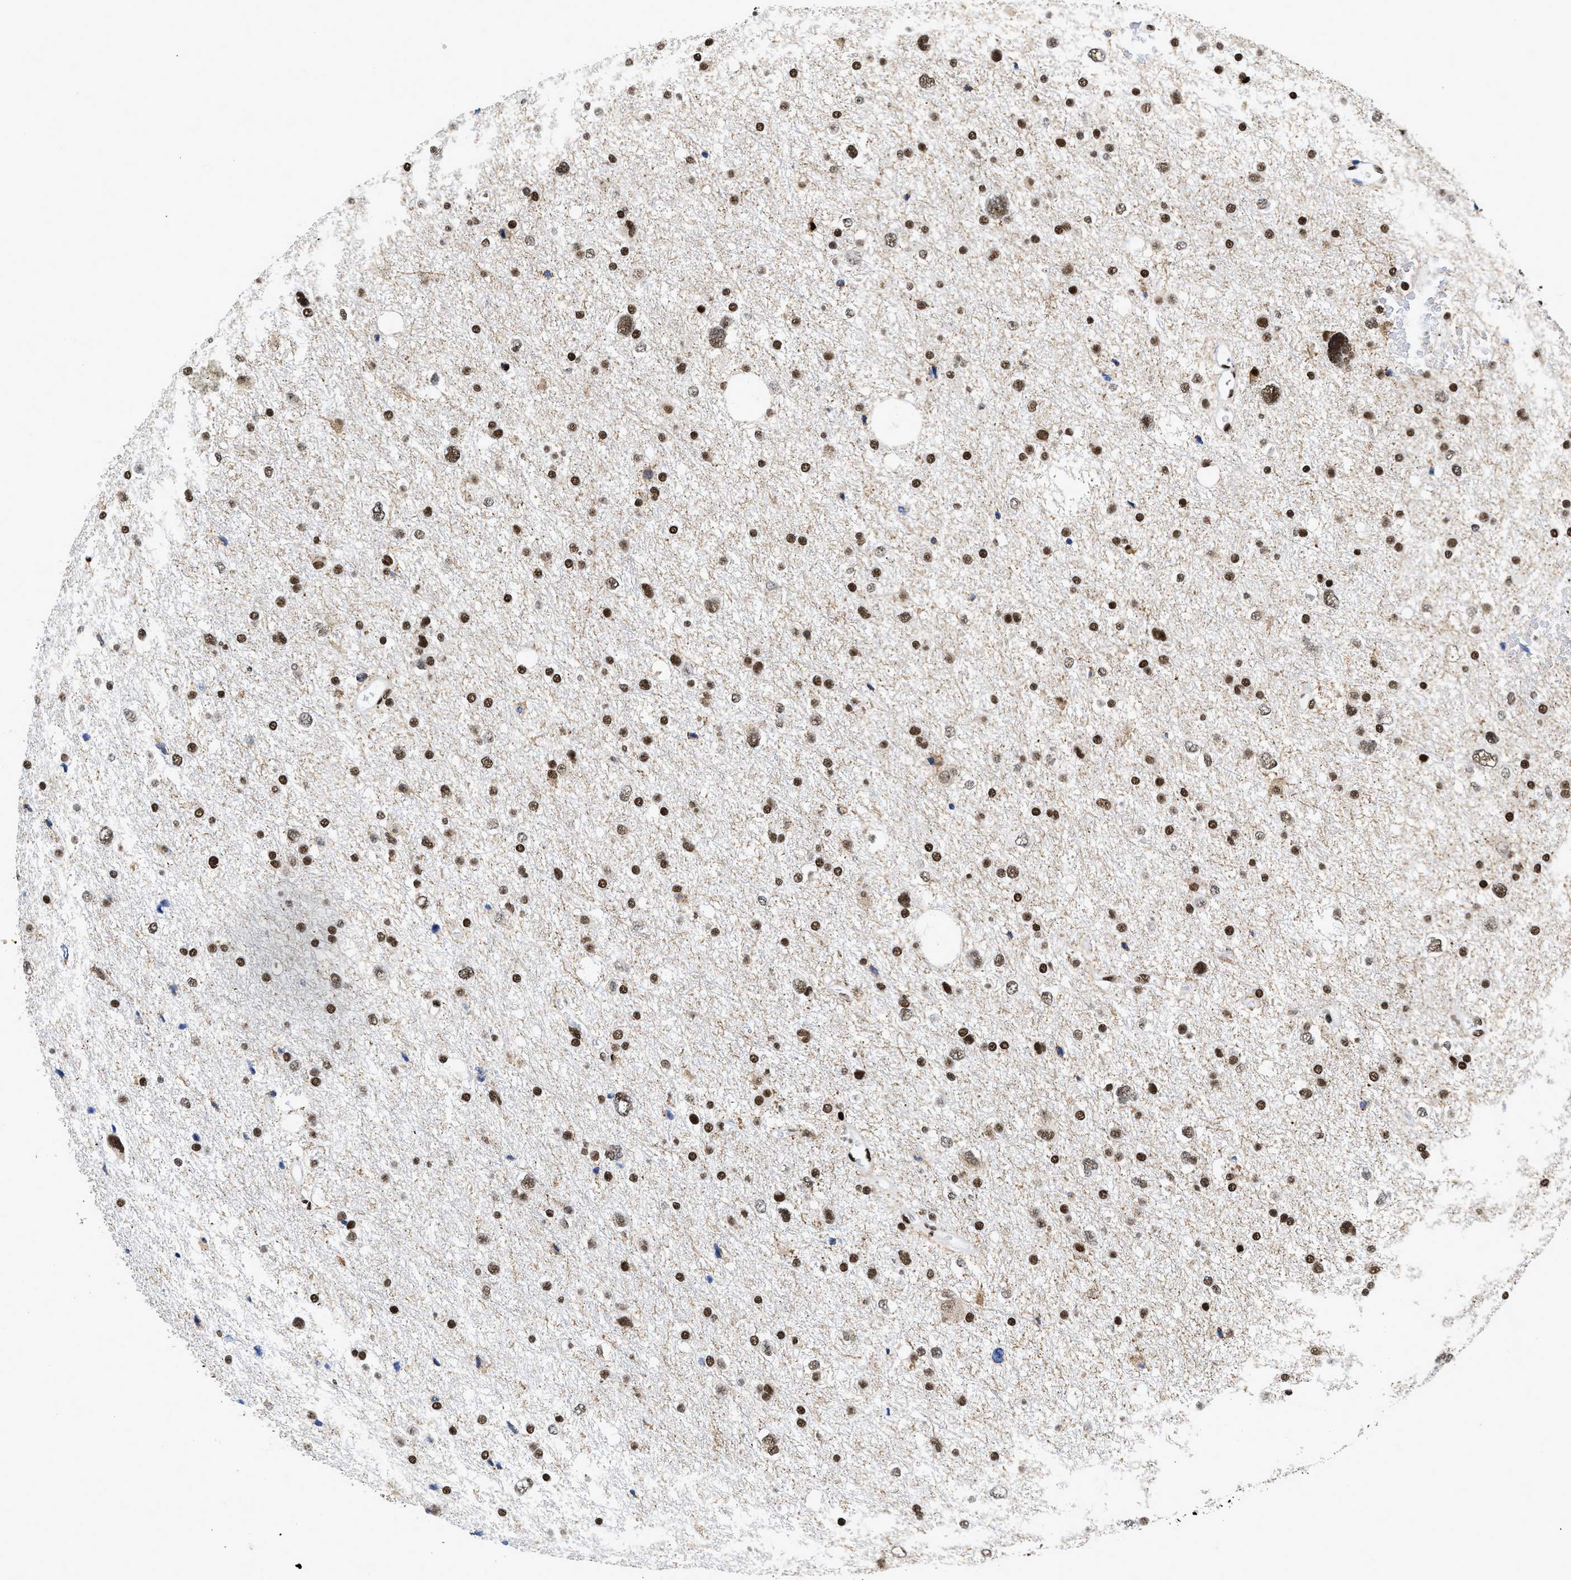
{"staining": {"intensity": "strong", "quantity": ">75%", "location": "nuclear"}, "tissue": "glioma", "cell_type": "Tumor cells", "image_type": "cancer", "snomed": [{"axis": "morphology", "description": "Glioma, malignant, Low grade"}, {"axis": "topography", "description": "Brain"}], "caption": "Immunohistochemistry (IHC) of human glioma exhibits high levels of strong nuclear expression in approximately >75% of tumor cells.", "gene": "CREB1", "patient": {"sex": "female", "age": 37}}